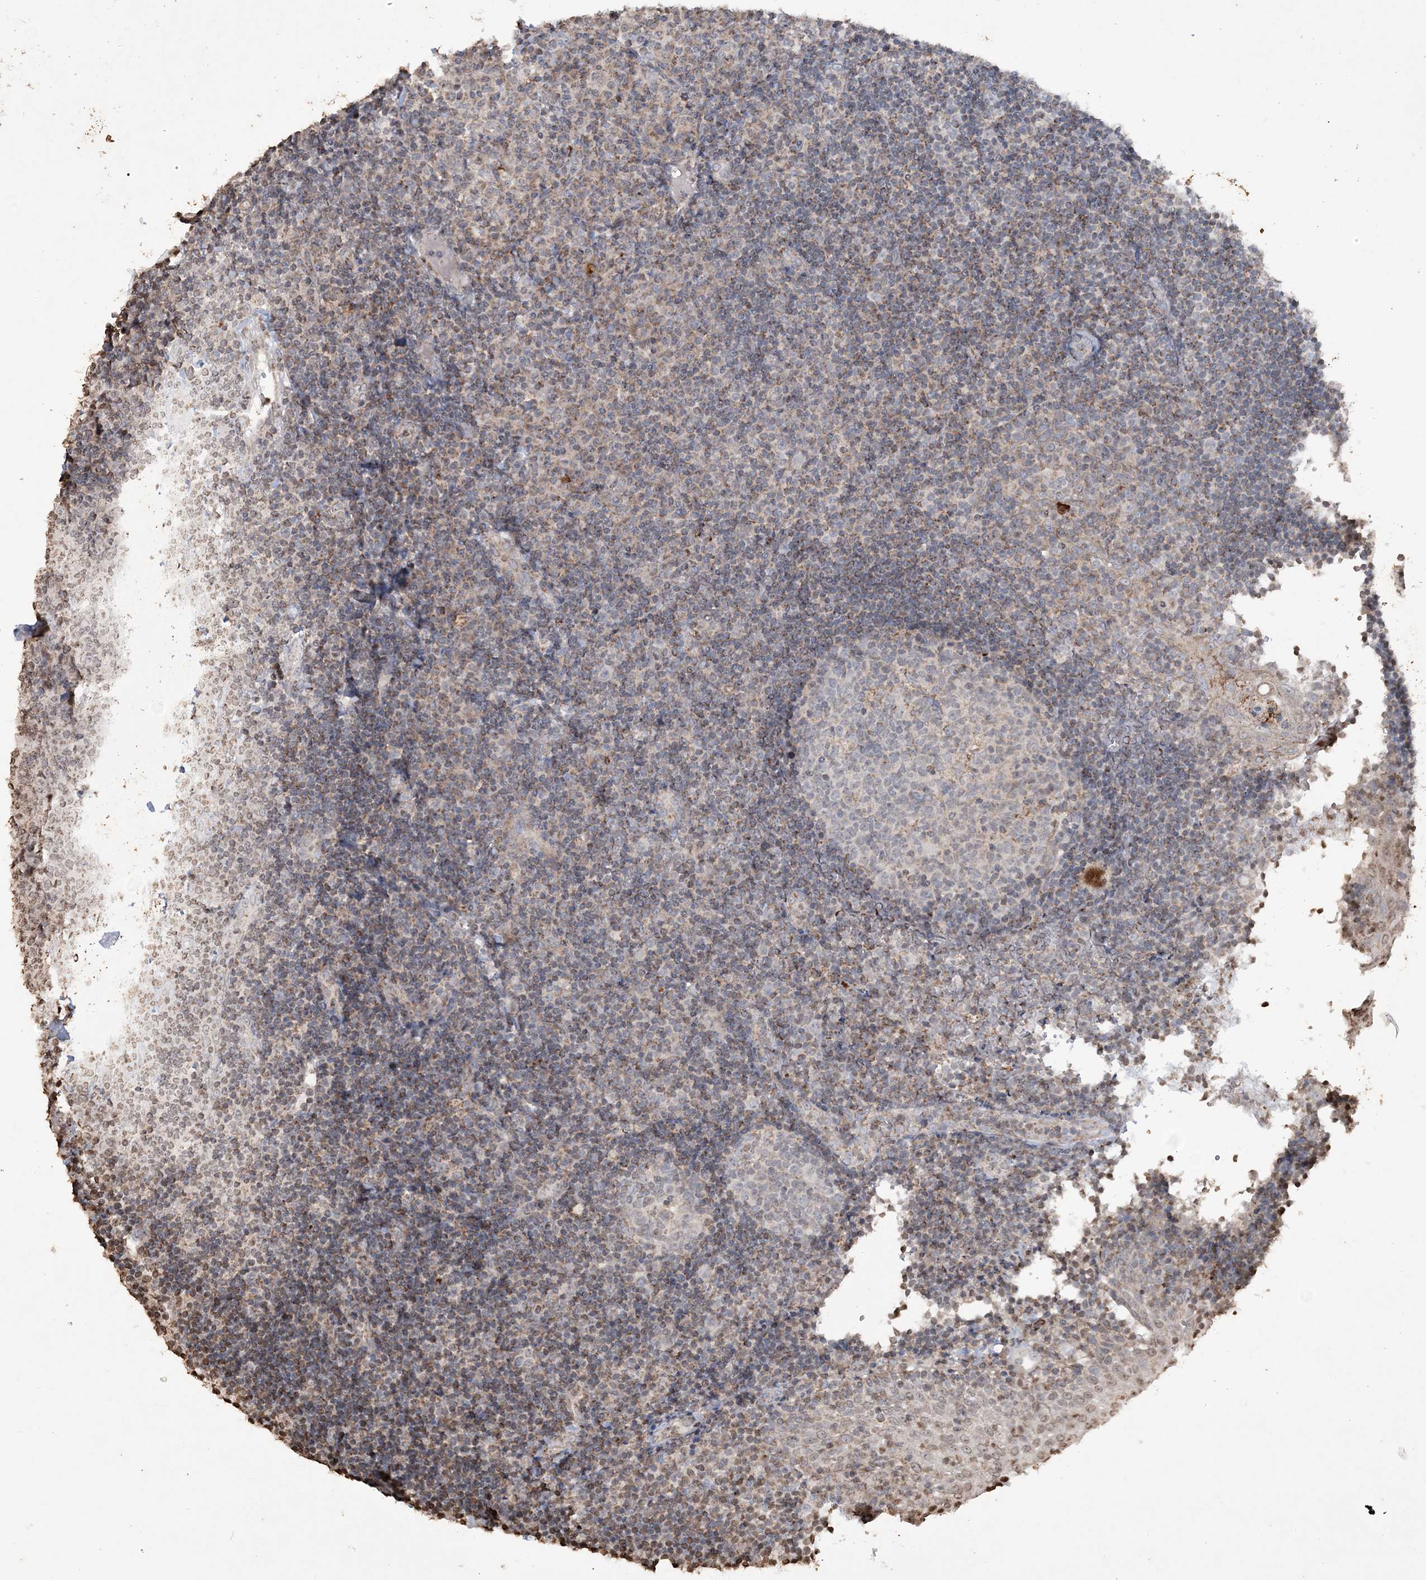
{"staining": {"intensity": "moderate", "quantity": "<25%", "location": "cytoplasmic/membranous"}, "tissue": "tonsil", "cell_type": "Germinal center cells", "image_type": "normal", "snomed": [{"axis": "morphology", "description": "Normal tissue, NOS"}, {"axis": "topography", "description": "Tonsil"}], "caption": "Immunohistochemical staining of benign tonsil displays <25% levels of moderate cytoplasmic/membranous protein positivity in approximately <25% of germinal center cells. The staining was performed using DAB (3,3'-diaminobenzidine), with brown indicating positive protein expression. Nuclei are stained blue with hematoxylin.", "gene": "TTC7A", "patient": {"sex": "female", "age": 40}}